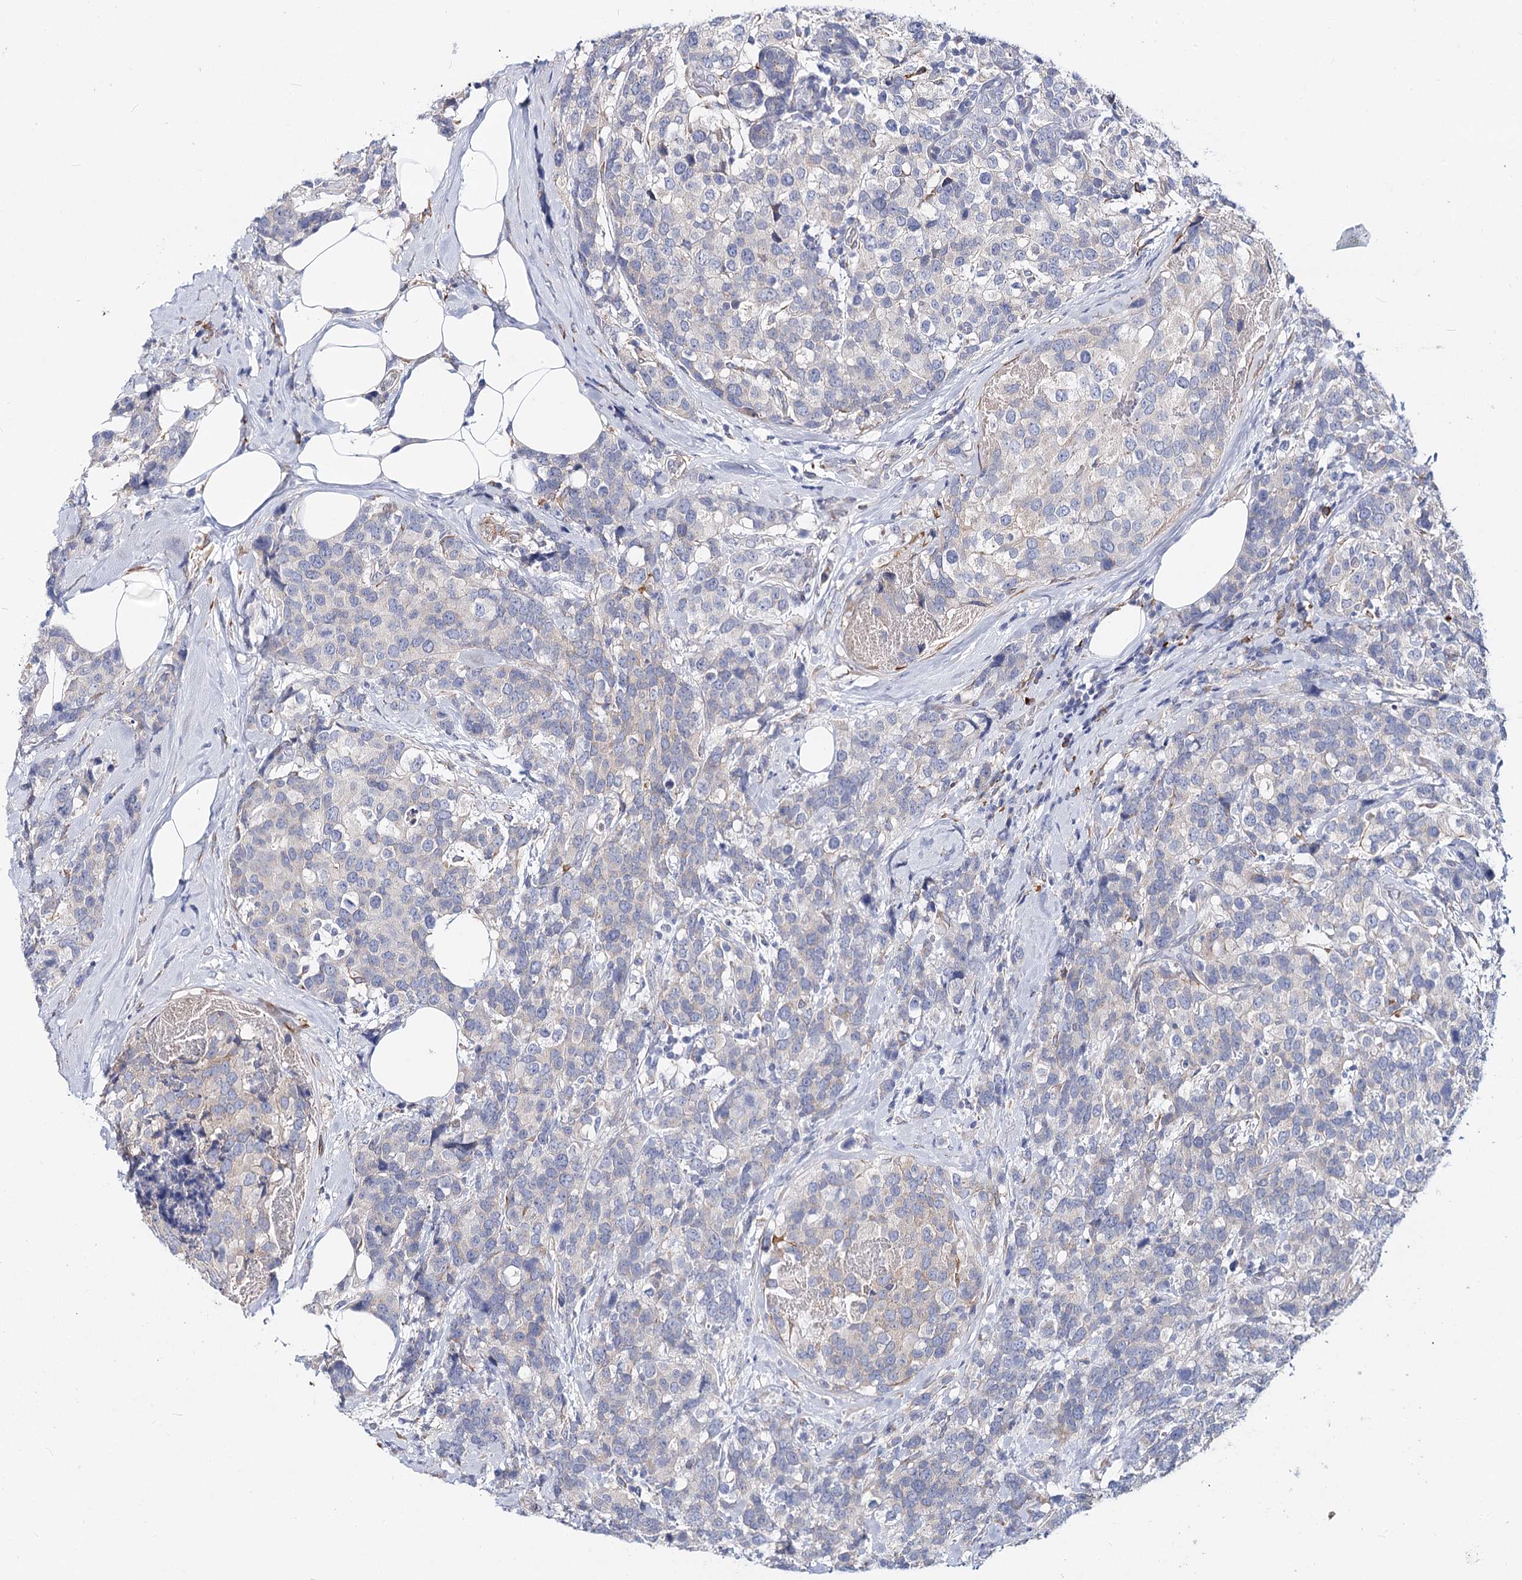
{"staining": {"intensity": "negative", "quantity": "none", "location": "none"}, "tissue": "breast cancer", "cell_type": "Tumor cells", "image_type": "cancer", "snomed": [{"axis": "morphology", "description": "Lobular carcinoma"}, {"axis": "topography", "description": "Breast"}], "caption": "High power microscopy histopathology image of an IHC photomicrograph of breast cancer (lobular carcinoma), revealing no significant expression in tumor cells.", "gene": "TEX12", "patient": {"sex": "female", "age": 59}}